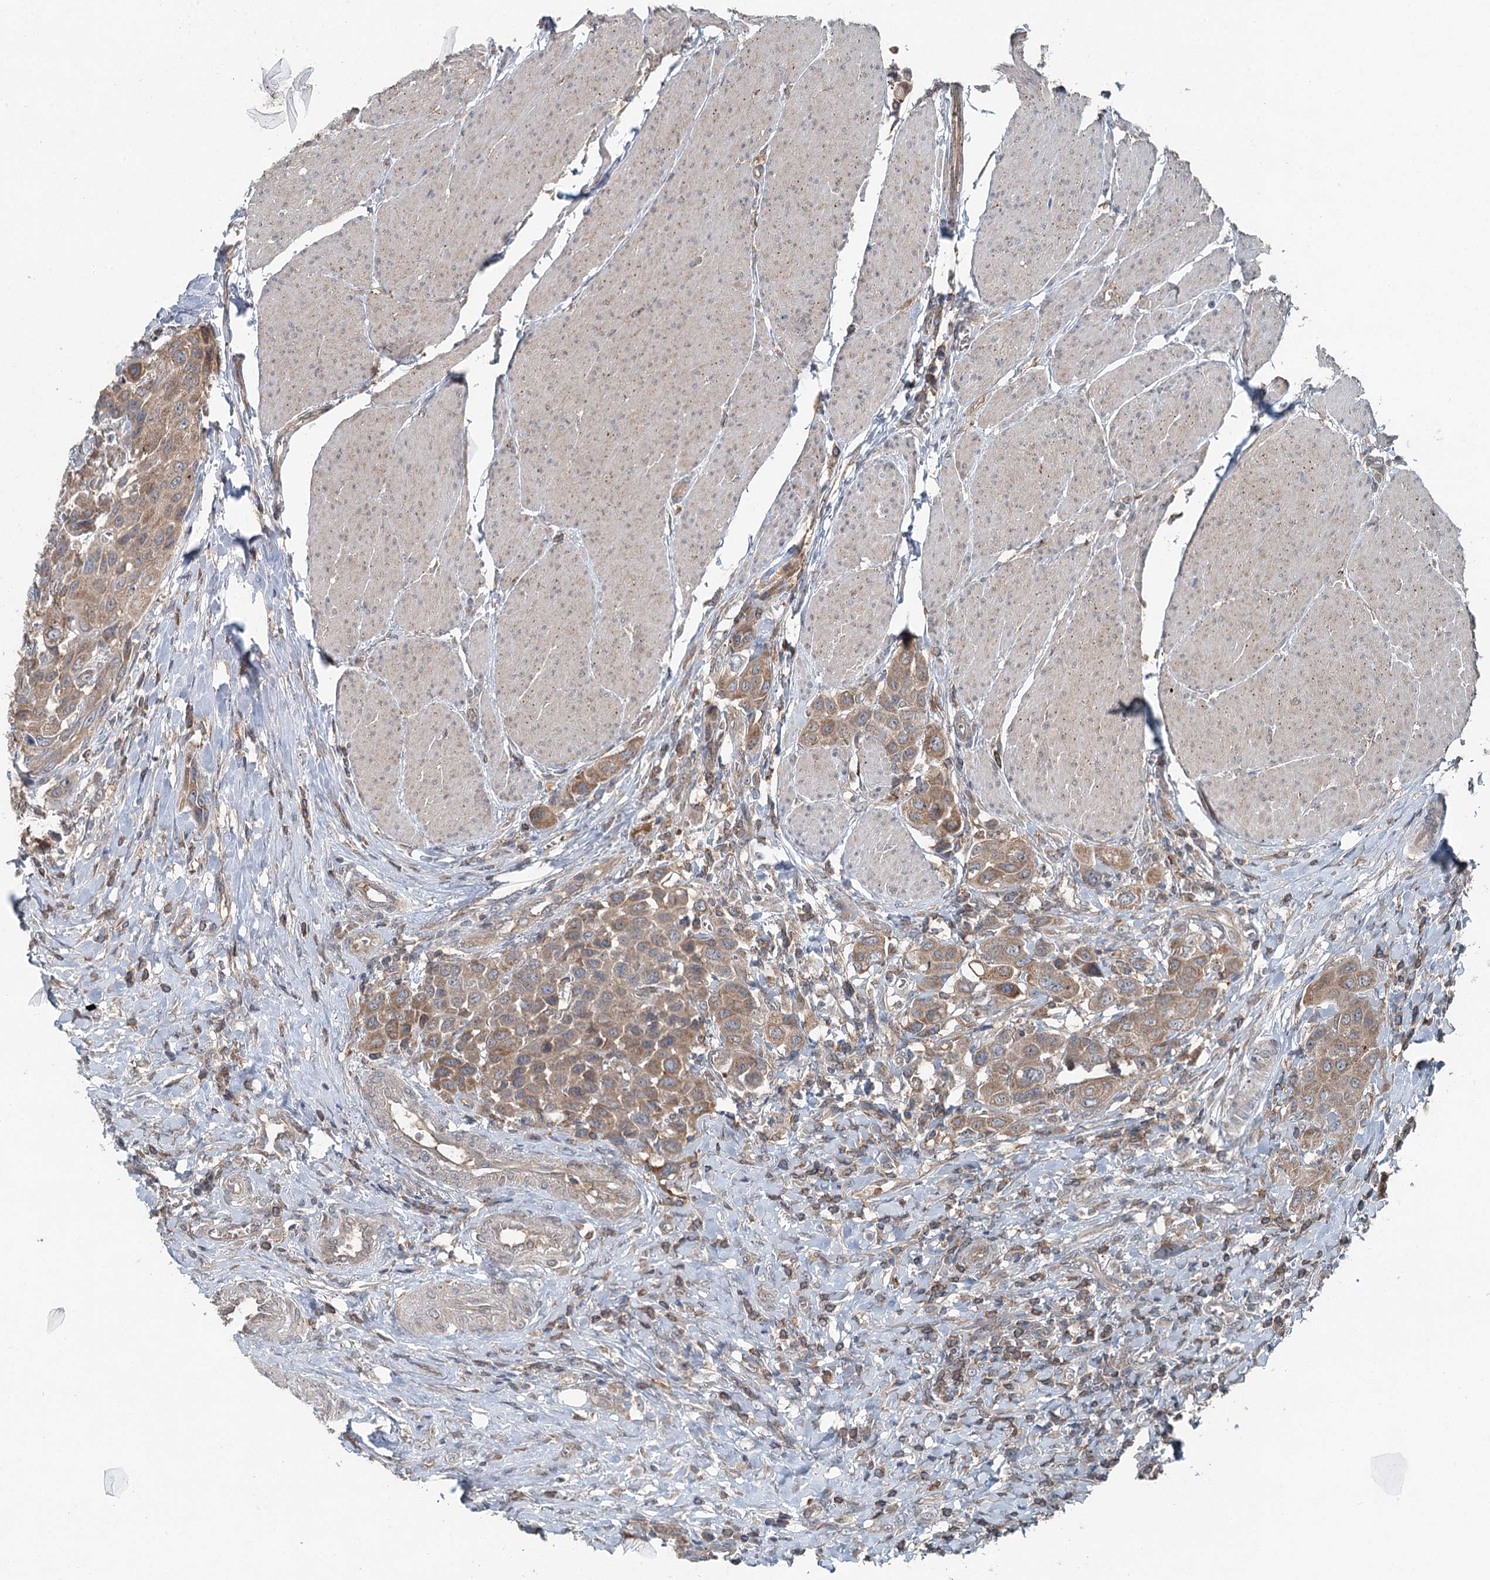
{"staining": {"intensity": "moderate", "quantity": ">75%", "location": "cytoplasmic/membranous"}, "tissue": "urothelial cancer", "cell_type": "Tumor cells", "image_type": "cancer", "snomed": [{"axis": "morphology", "description": "Urothelial carcinoma, High grade"}, {"axis": "topography", "description": "Urinary bladder"}], "caption": "Urothelial carcinoma (high-grade) stained for a protein (brown) shows moderate cytoplasmic/membranous positive positivity in about >75% of tumor cells.", "gene": "SKIC3", "patient": {"sex": "male", "age": 50}}